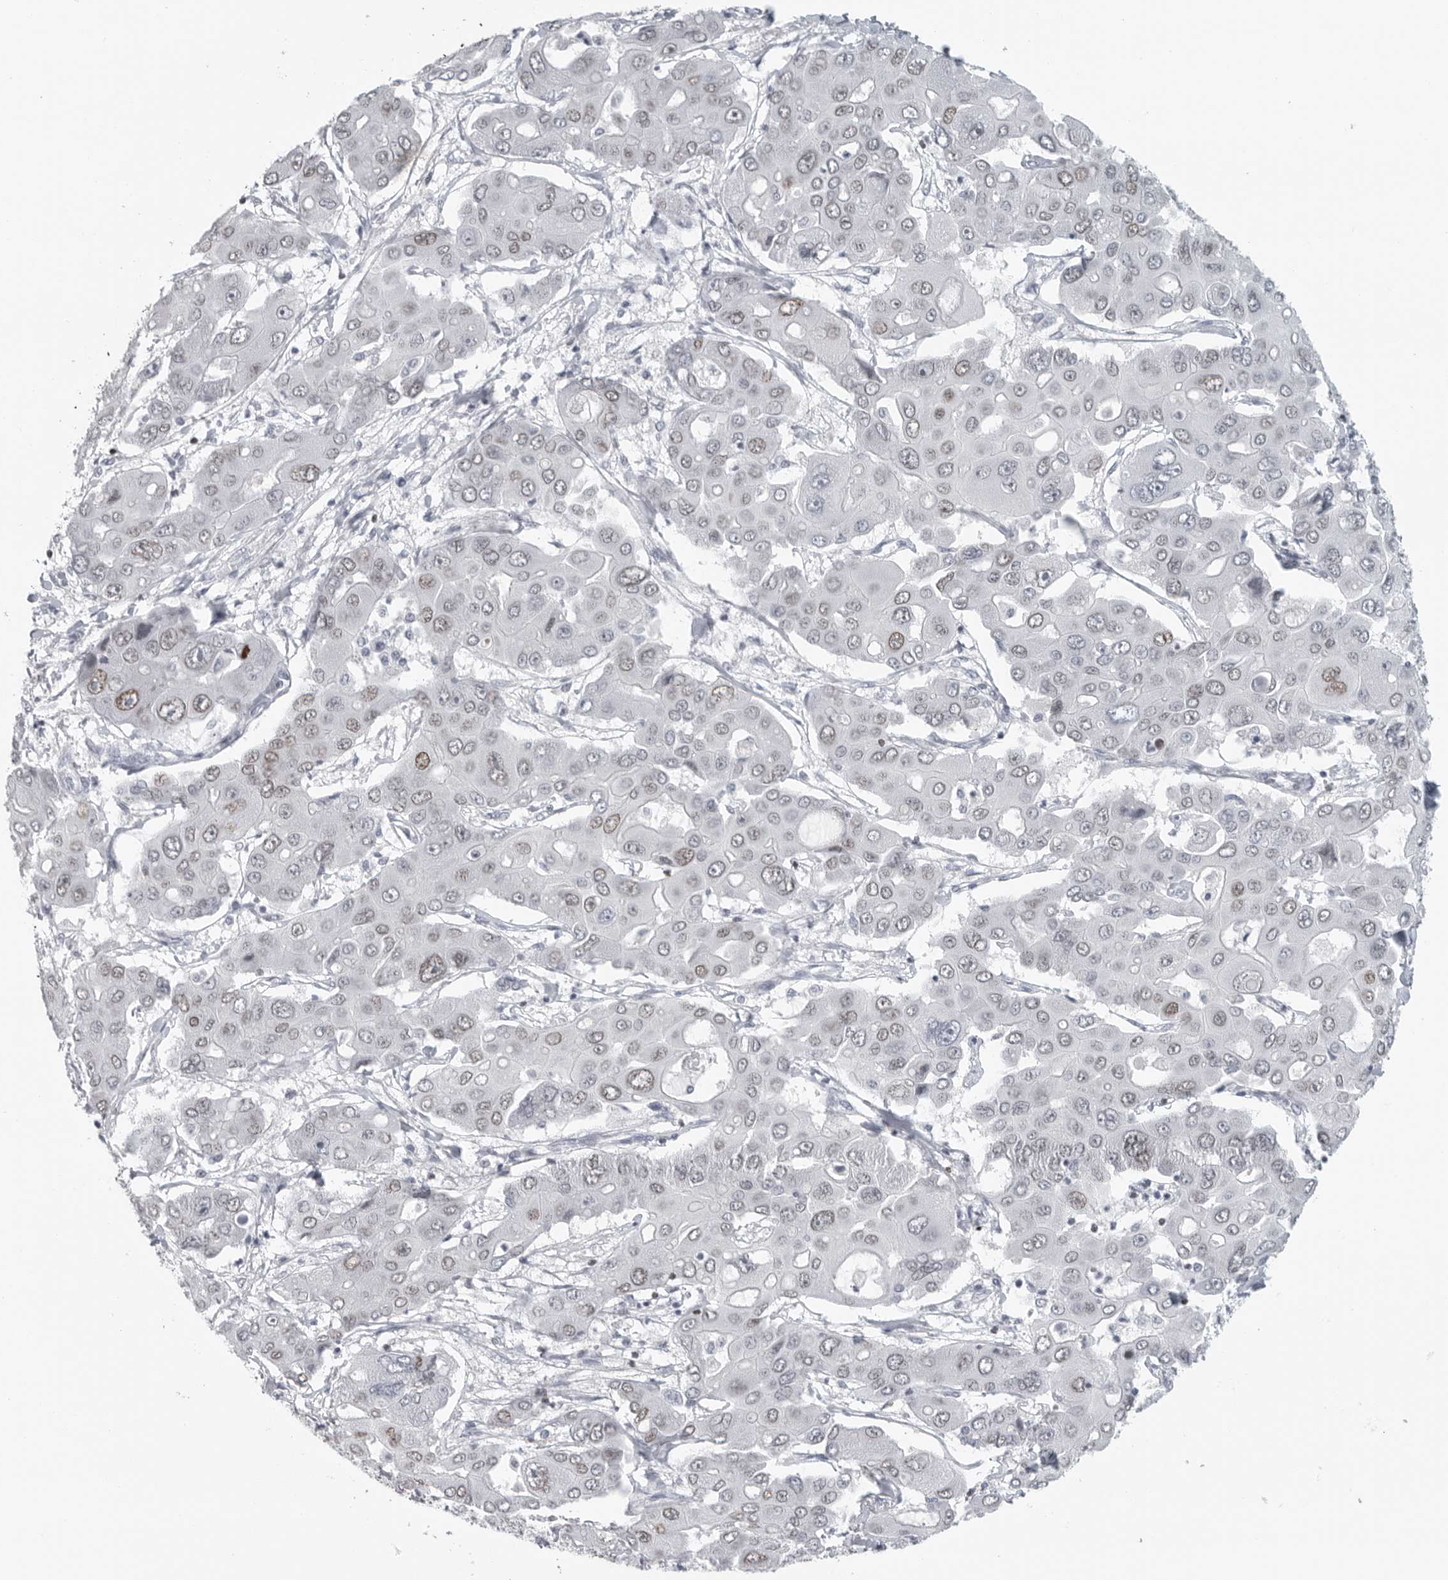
{"staining": {"intensity": "weak", "quantity": ">75%", "location": "nuclear"}, "tissue": "liver cancer", "cell_type": "Tumor cells", "image_type": "cancer", "snomed": [{"axis": "morphology", "description": "Cholangiocarcinoma"}, {"axis": "topography", "description": "Liver"}], "caption": "Protein staining by immunohistochemistry (IHC) displays weak nuclear staining in approximately >75% of tumor cells in cholangiocarcinoma (liver). The protein is shown in brown color, while the nuclei are stained blue.", "gene": "SATB2", "patient": {"sex": "male", "age": 67}}